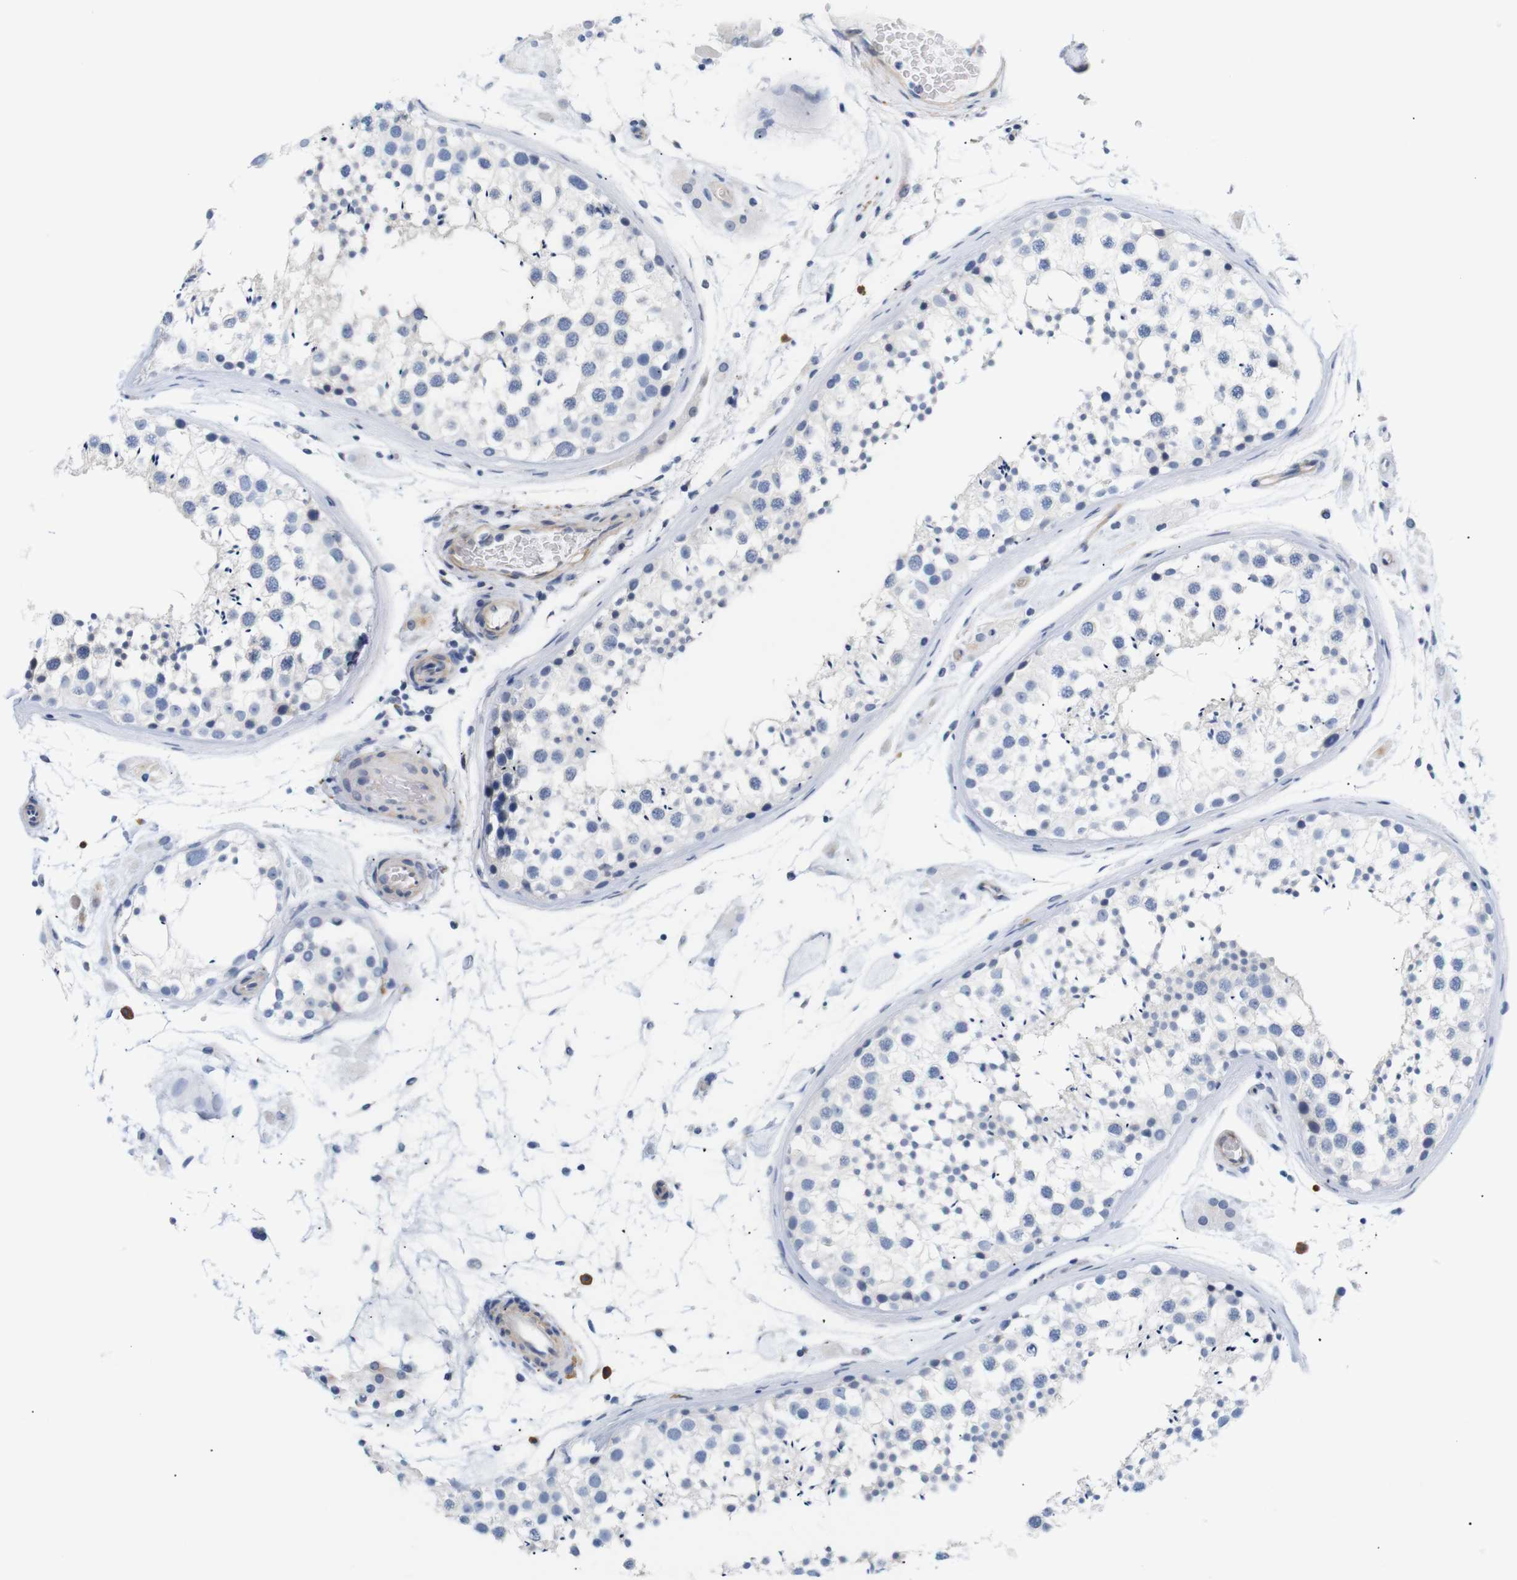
{"staining": {"intensity": "negative", "quantity": "none", "location": "none"}, "tissue": "testis", "cell_type": "Cells in seminiferous ducts", "image_type": "normal", "snomed": [{"axis": "morphology", "description": "Normal tissue, NOS"}, {"axis": "topography", "description": "Testis"}], "caption": "DAB (3,3'-diaminobenzidine) immunohistochemical staining of unremarkable human testis reveals no significant positivity in cells in seminiferous ducts.", "gene": "STMN3", "patient": {"sex": "male", "age": 46}}